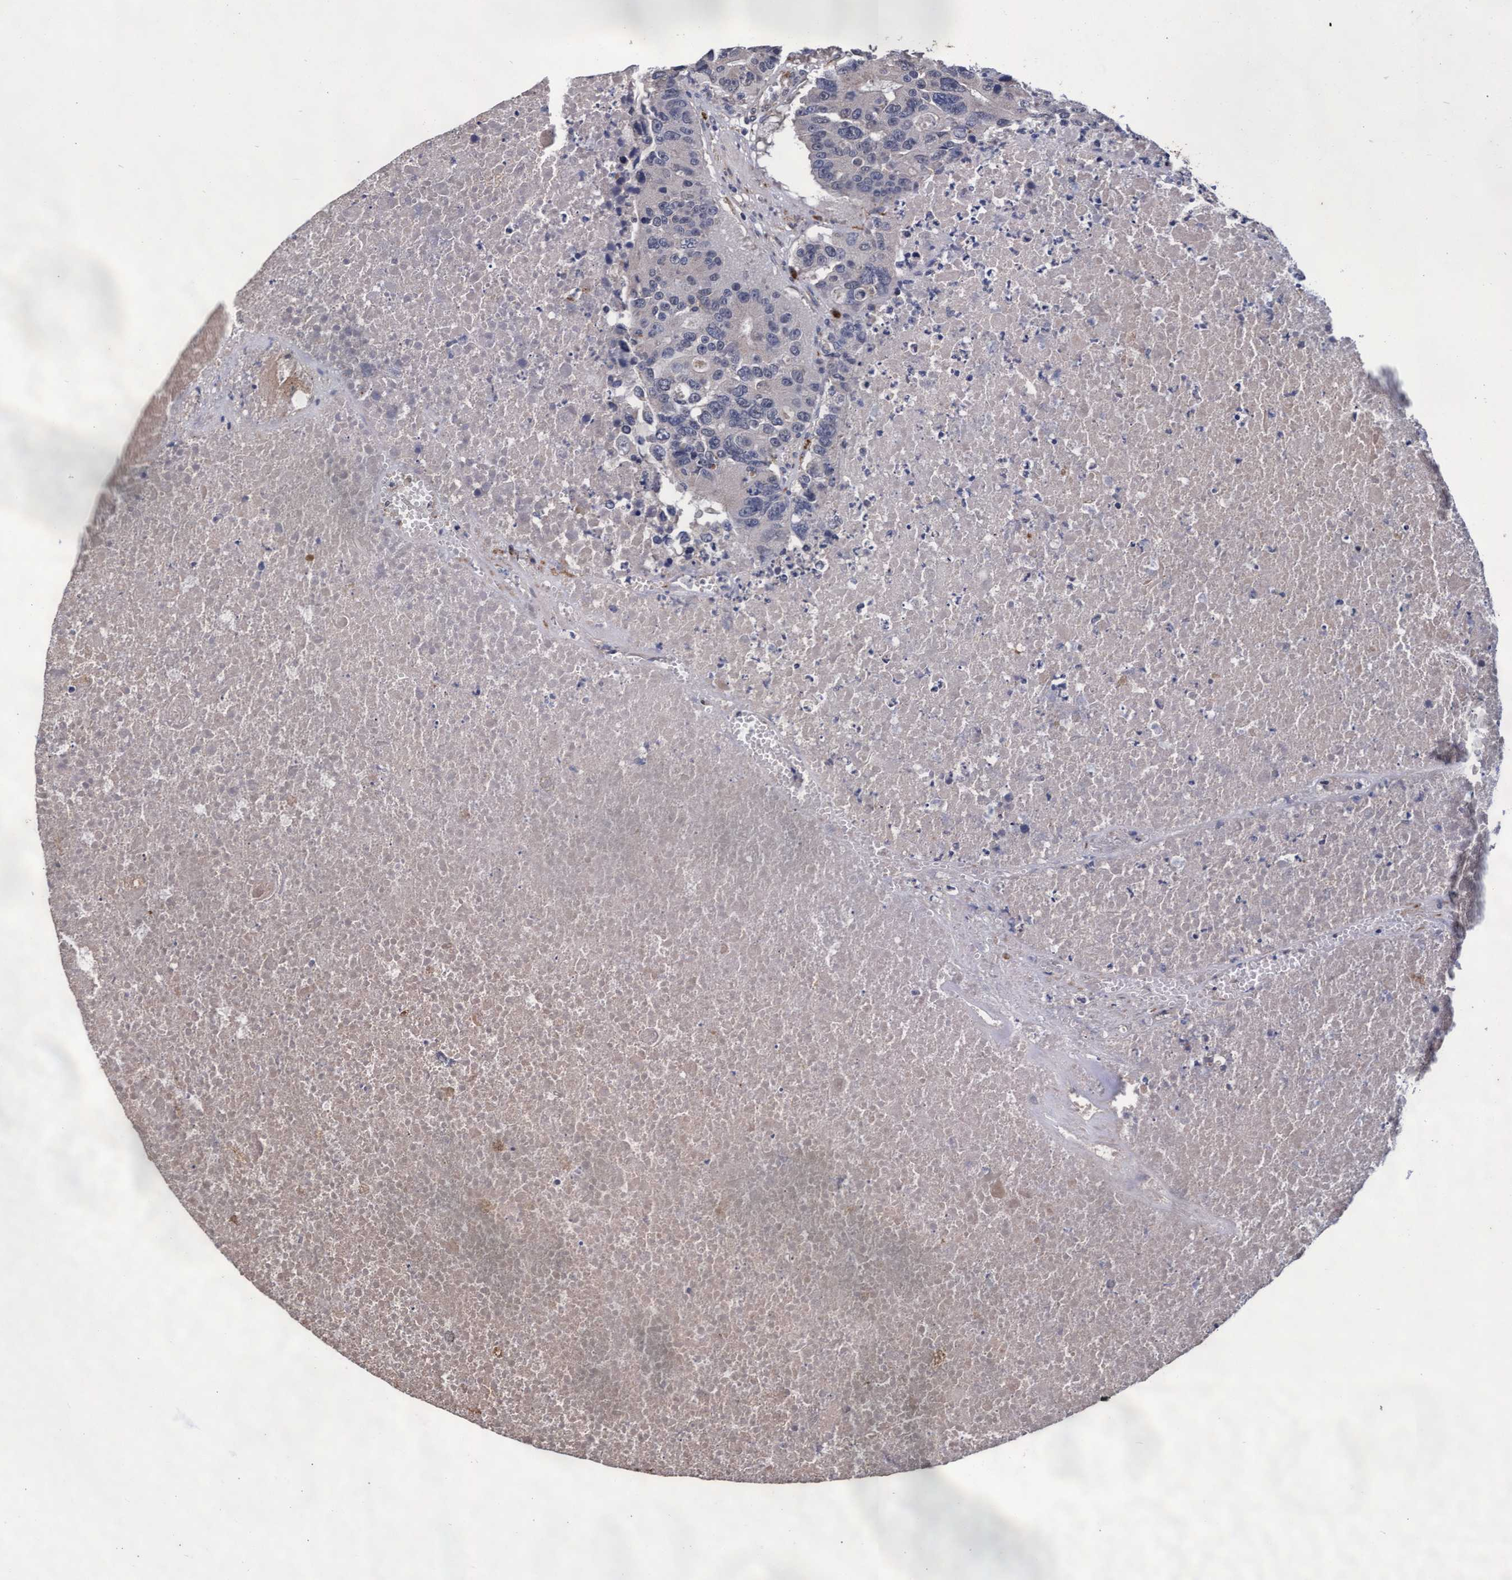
{"staining": {"intensity": "weak", "quantity": "<25%", "location": "cytoplasmic/membranous"}, "tissue": "colorectal cancer", "cell_type": "Tumor cells", "image_type": "cancer", "snomed": [{"axis": "morphology", "description": "Adenocarcinoma, NOS"}, {"axis": "topography", "description": "Colon"}], "caption": "The micrograph reveals no significant positivity in tumor cells of colorectal cancer (adenocarcinoma).", "gene": "CPQ", "patient": {"sex": "male", "age": 87}}